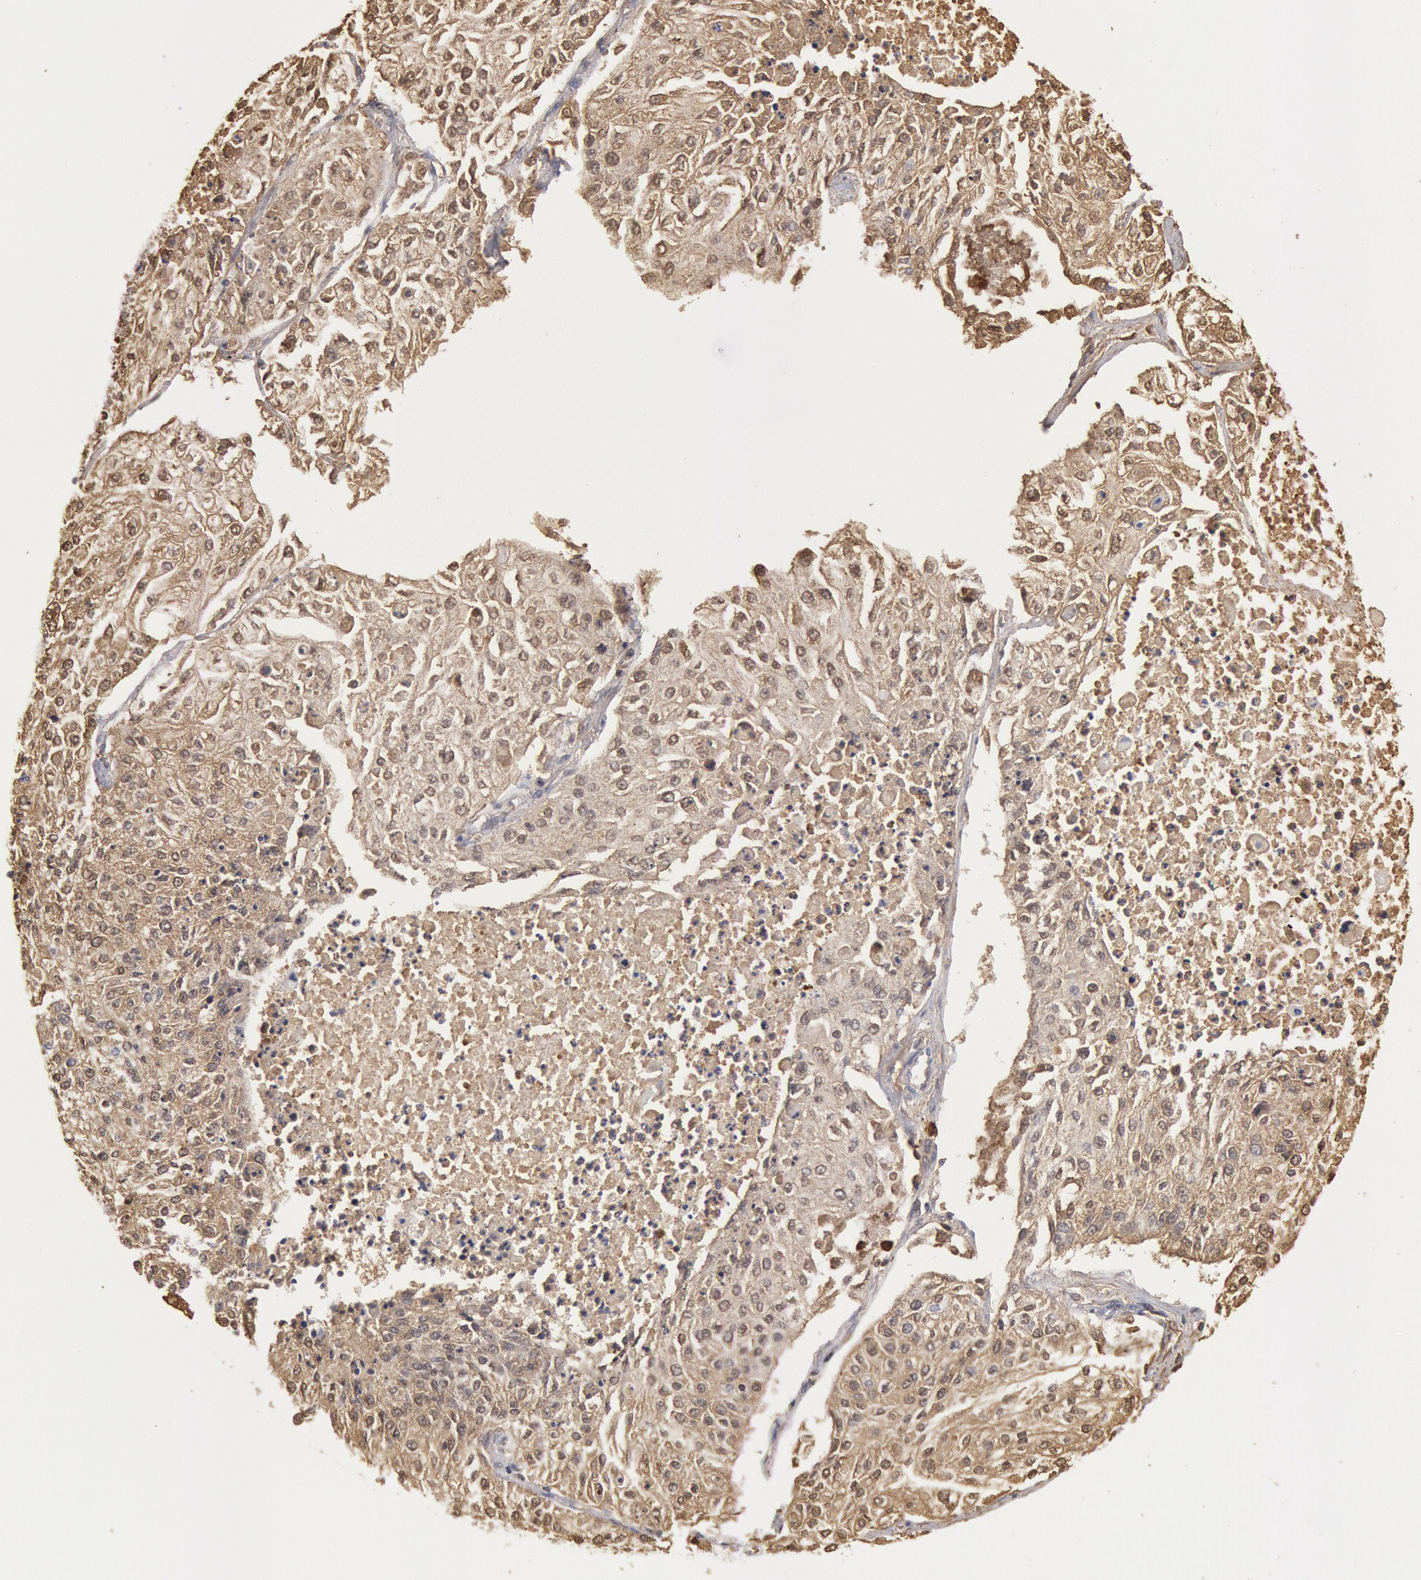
{"staining": {"intensity": "weak", "quantity": ">75%", "location": "cytoplasmic/membranous"}, "tissue": "lung cancer", "cell_type": "Tumor cells", "image_type": "cancer", "snomed": [{"axis": "morphology", "description": "Squamous cell carcinoma, NOS"}, {"axis": "topography", "description": "Lung"}], "caption": "Brown immunohistochemical staining in human lung cancer reveals weak cytoplasmic/membranous positivity in about >75% of tumor cells.", "gene": "IGHA1", "patient": {"sex": "male", "age": 75}}